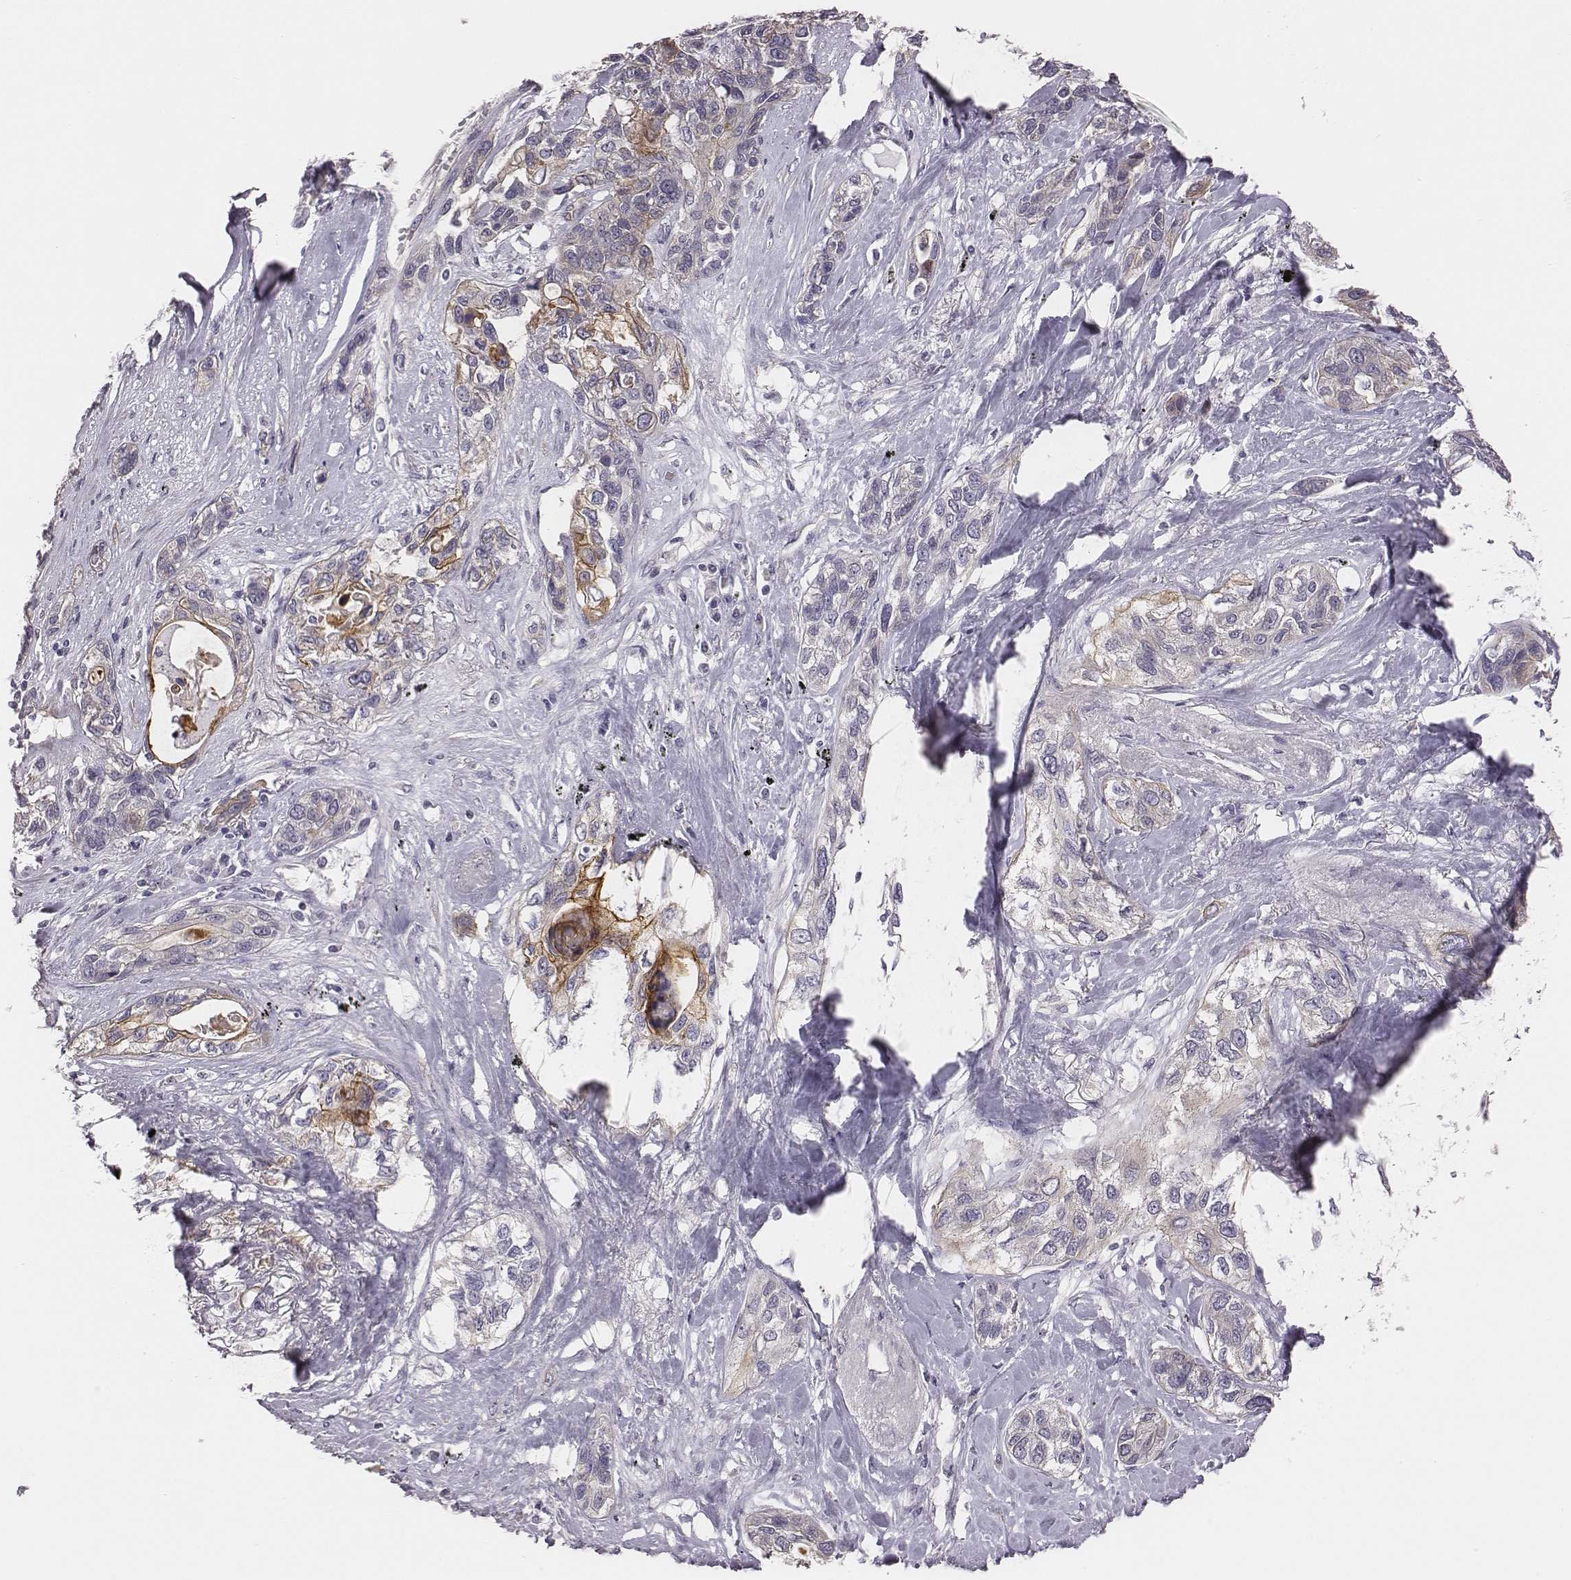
{"staining": {"intensity": "moderate", "quantity": "<25%", "location": "cytoplasmic/membranous"}, "tissue": "lung cancer", "cell_type": "Tumor cells", "image_type": "cancer", "snomed": [{"axis": "morphology", "description": "Squamous cell carcinoma, NOS"}, {"axis": "topography", "description": "Lung"}], "caption": "DAB (3,3'-diaminobenzidine) immunohistochemical staining of squamous cell carcinoma (lung) shows moderate cytoplasmic/membranous protein expression in about <25% of tumor cells.", "gene": "SCARF1", "patient": {"sex": "female", "age": 70}}